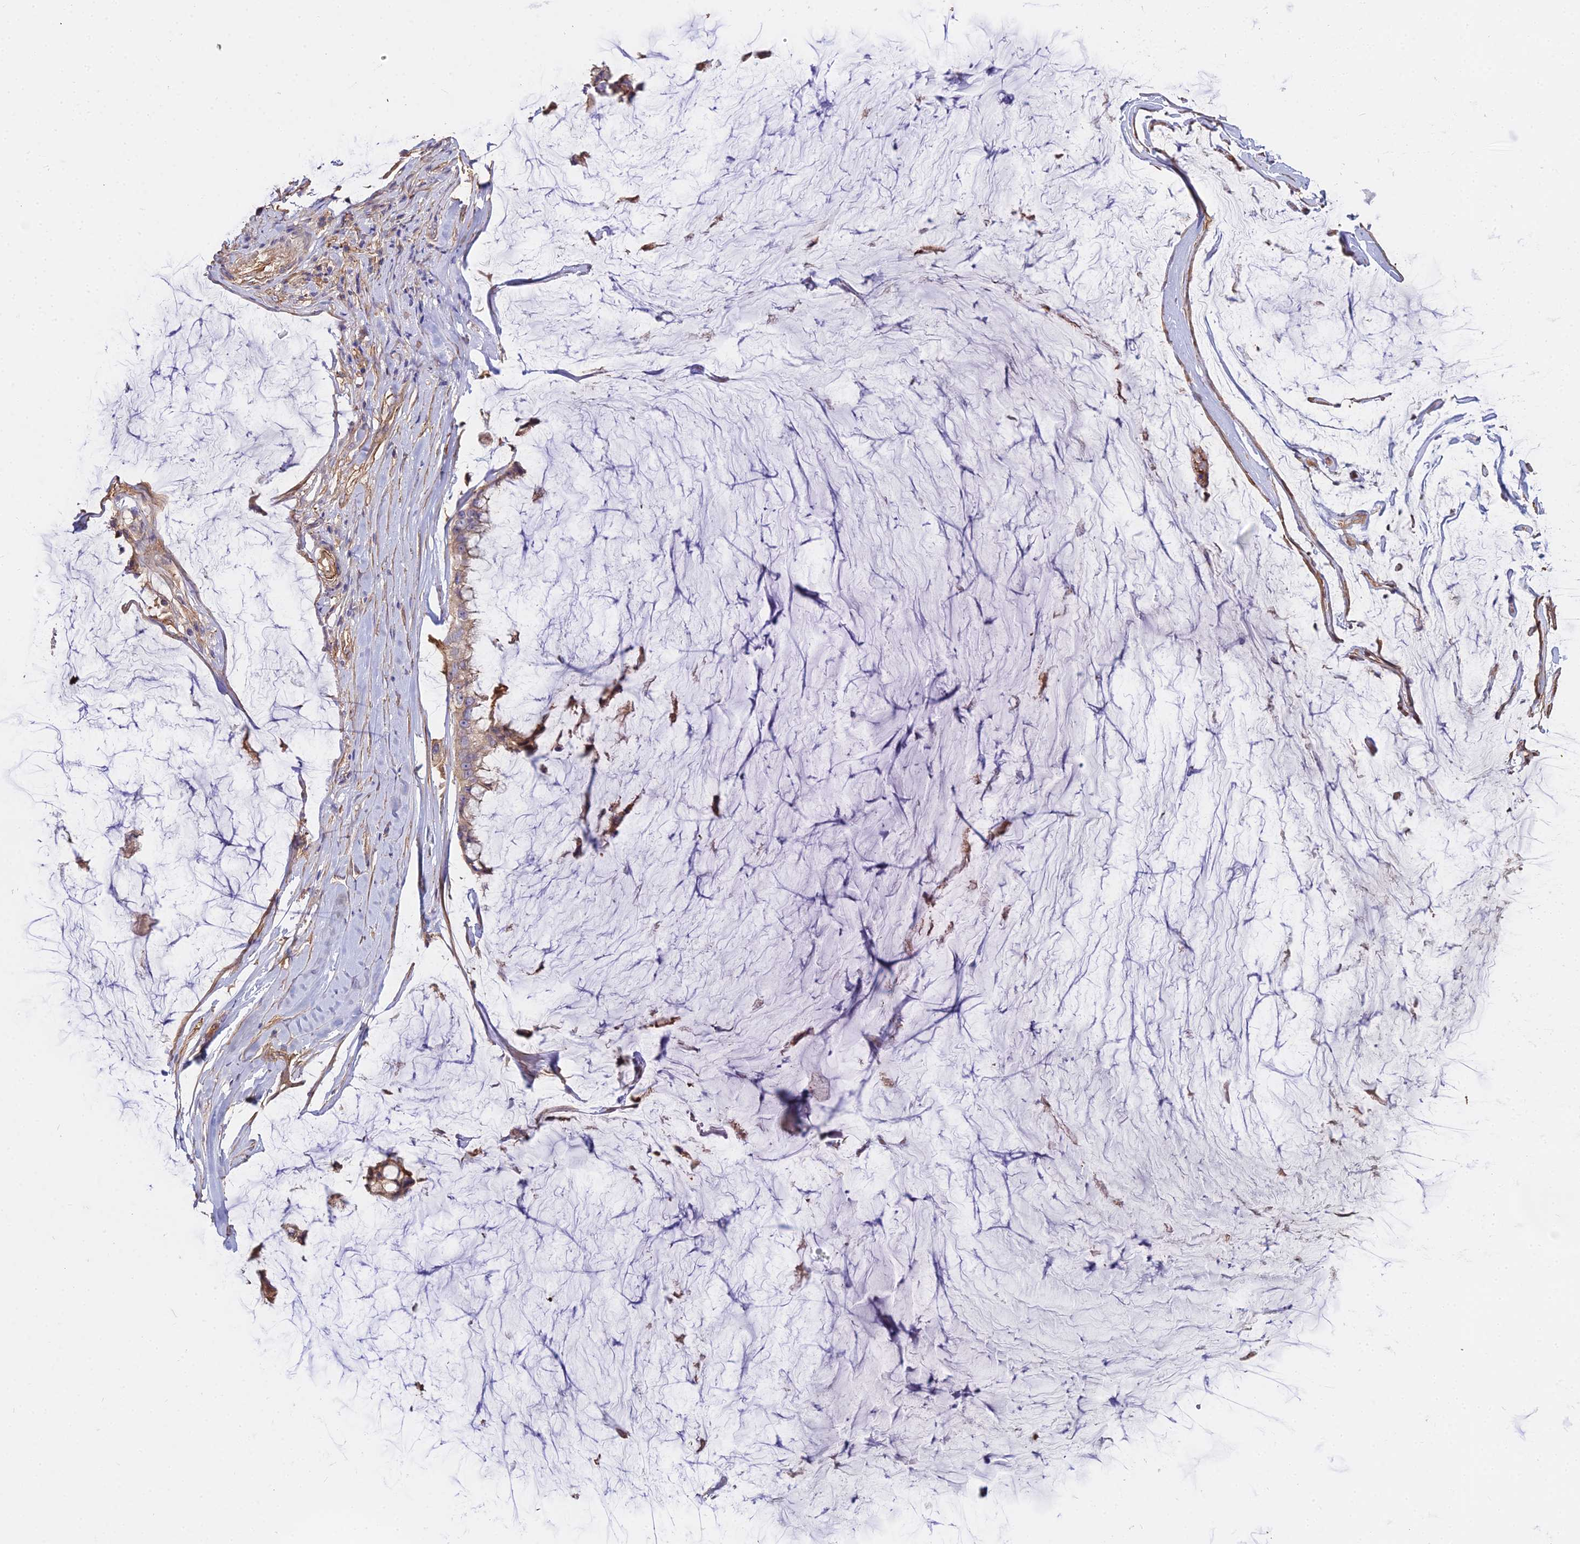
{"staining": {"intensity": "weak", "quantity": "25%-75%", "location": "cytoplasmic/membranous"}, "tissue": "ovarian cancer", "cell_type": "Tumor cells", "image_type": "cancer", "snomed": [{"axis": "morphology", "description": "Cystadenocarcinoma, mucinous, NOS"}, {"axis": "topography", "description": "Ovary"}], "caption": "Ovarian cancer (mucinous cystadenocarcinoma) stained for a protein demonstrates weak cytoplasmic/membranous positivity in tumor cells.", "gene": "GLYAT", "patient": {"sex": "female", "age": 39}}